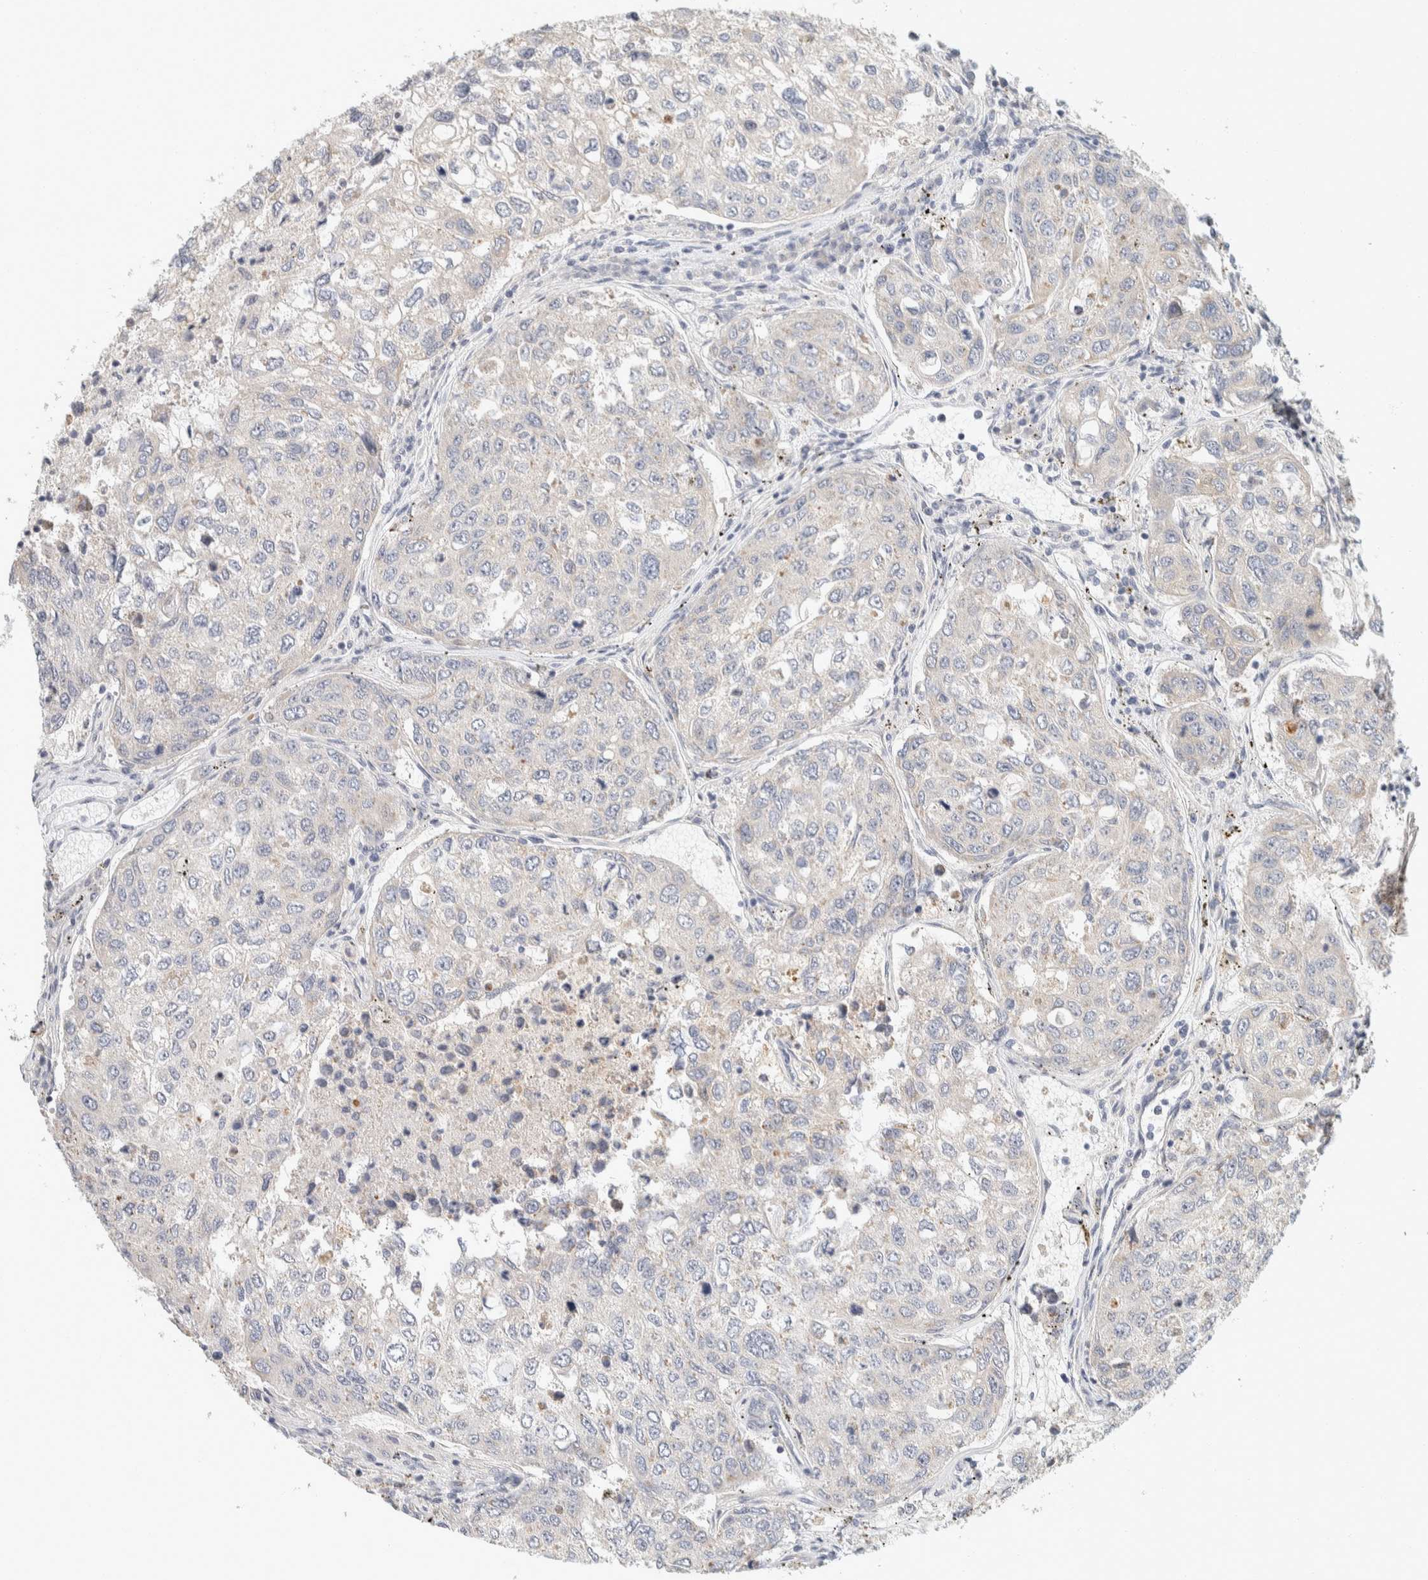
{"staining": {"intensity": "negative", "quantity": "none", "location": "none"}, "tissue": "urothelial cancer", "cell_type": "Tumor cells", "image_type": "cancer", "snomed": [{"axis": "morphology", "description": "Urothelial carcinoma, High grade"}, {"axis": "topography", "description": "Lymph node"}, {"axis": "topography", "description": "Urinary bladder"}], "caption": "Immunohistochemistry (IHC) histopathology image of neoplastic tissue: urothelial carcinoma (high-grade) stained with DAB shows no significant protein staining in tumor cells.", "gene": "CDR2", "patient": {"sex": "male", "age": 51}}